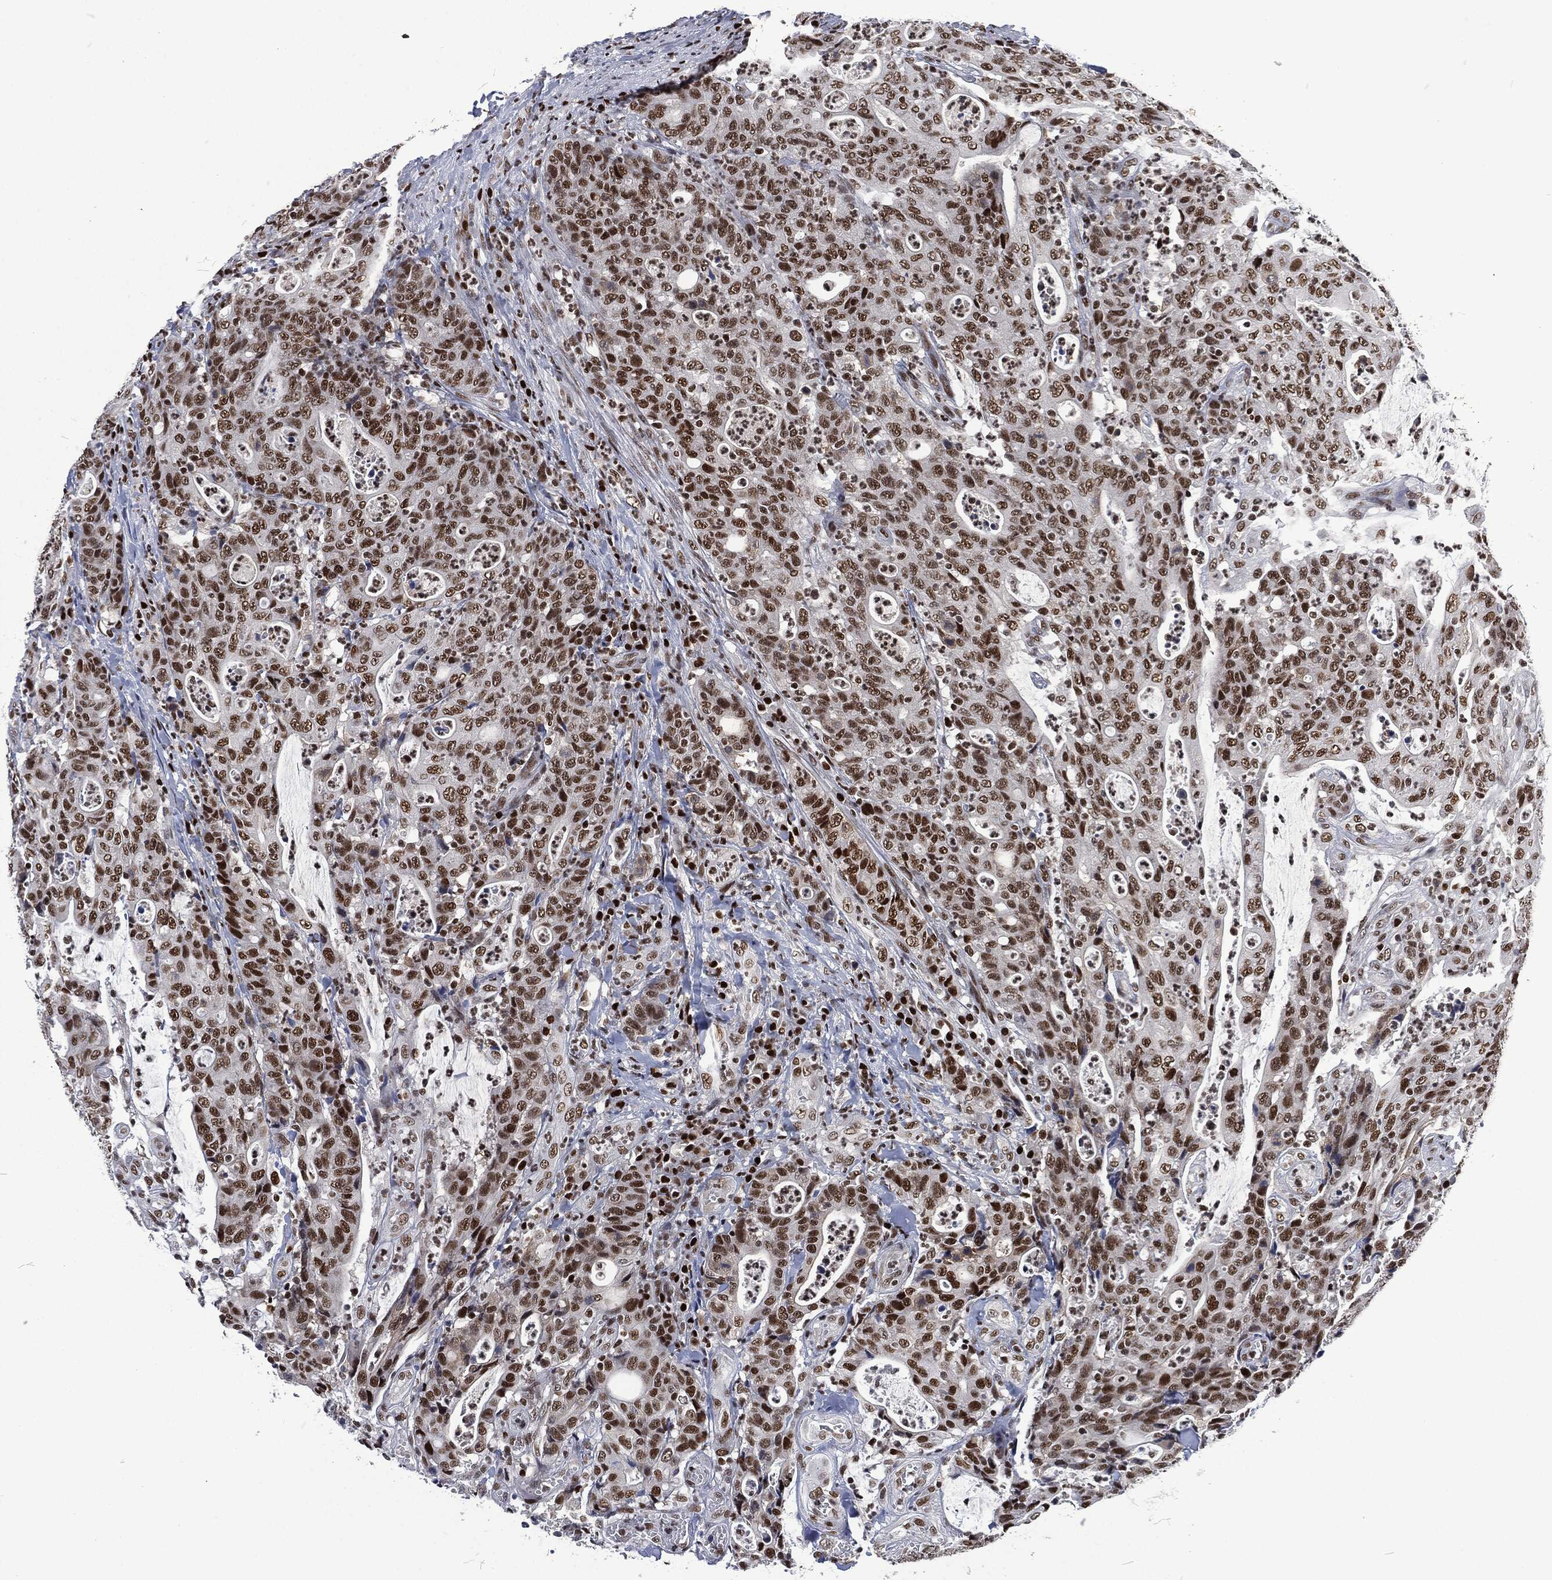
{"staining": {"intensity": "strong", "quantity": "25%-75%", "location": "nuclear"}, "tissue": "colorectal cancer", "cell_type": "Tumor cells", "image_type": "cancer", "snomed": [{"axis": "morphology", "description": "Adenocarcinoma, NOS"}, {"axis": "topography", "description": "Colon"}], "caption": "Adenocarcinoma (colorectal) stained for a protein (brown) exhibits strong nuclear positive staining in about 25%-75% of tumor cells.", "gene": "DCPS", "patient": {"sex": "male", "age": 70}}